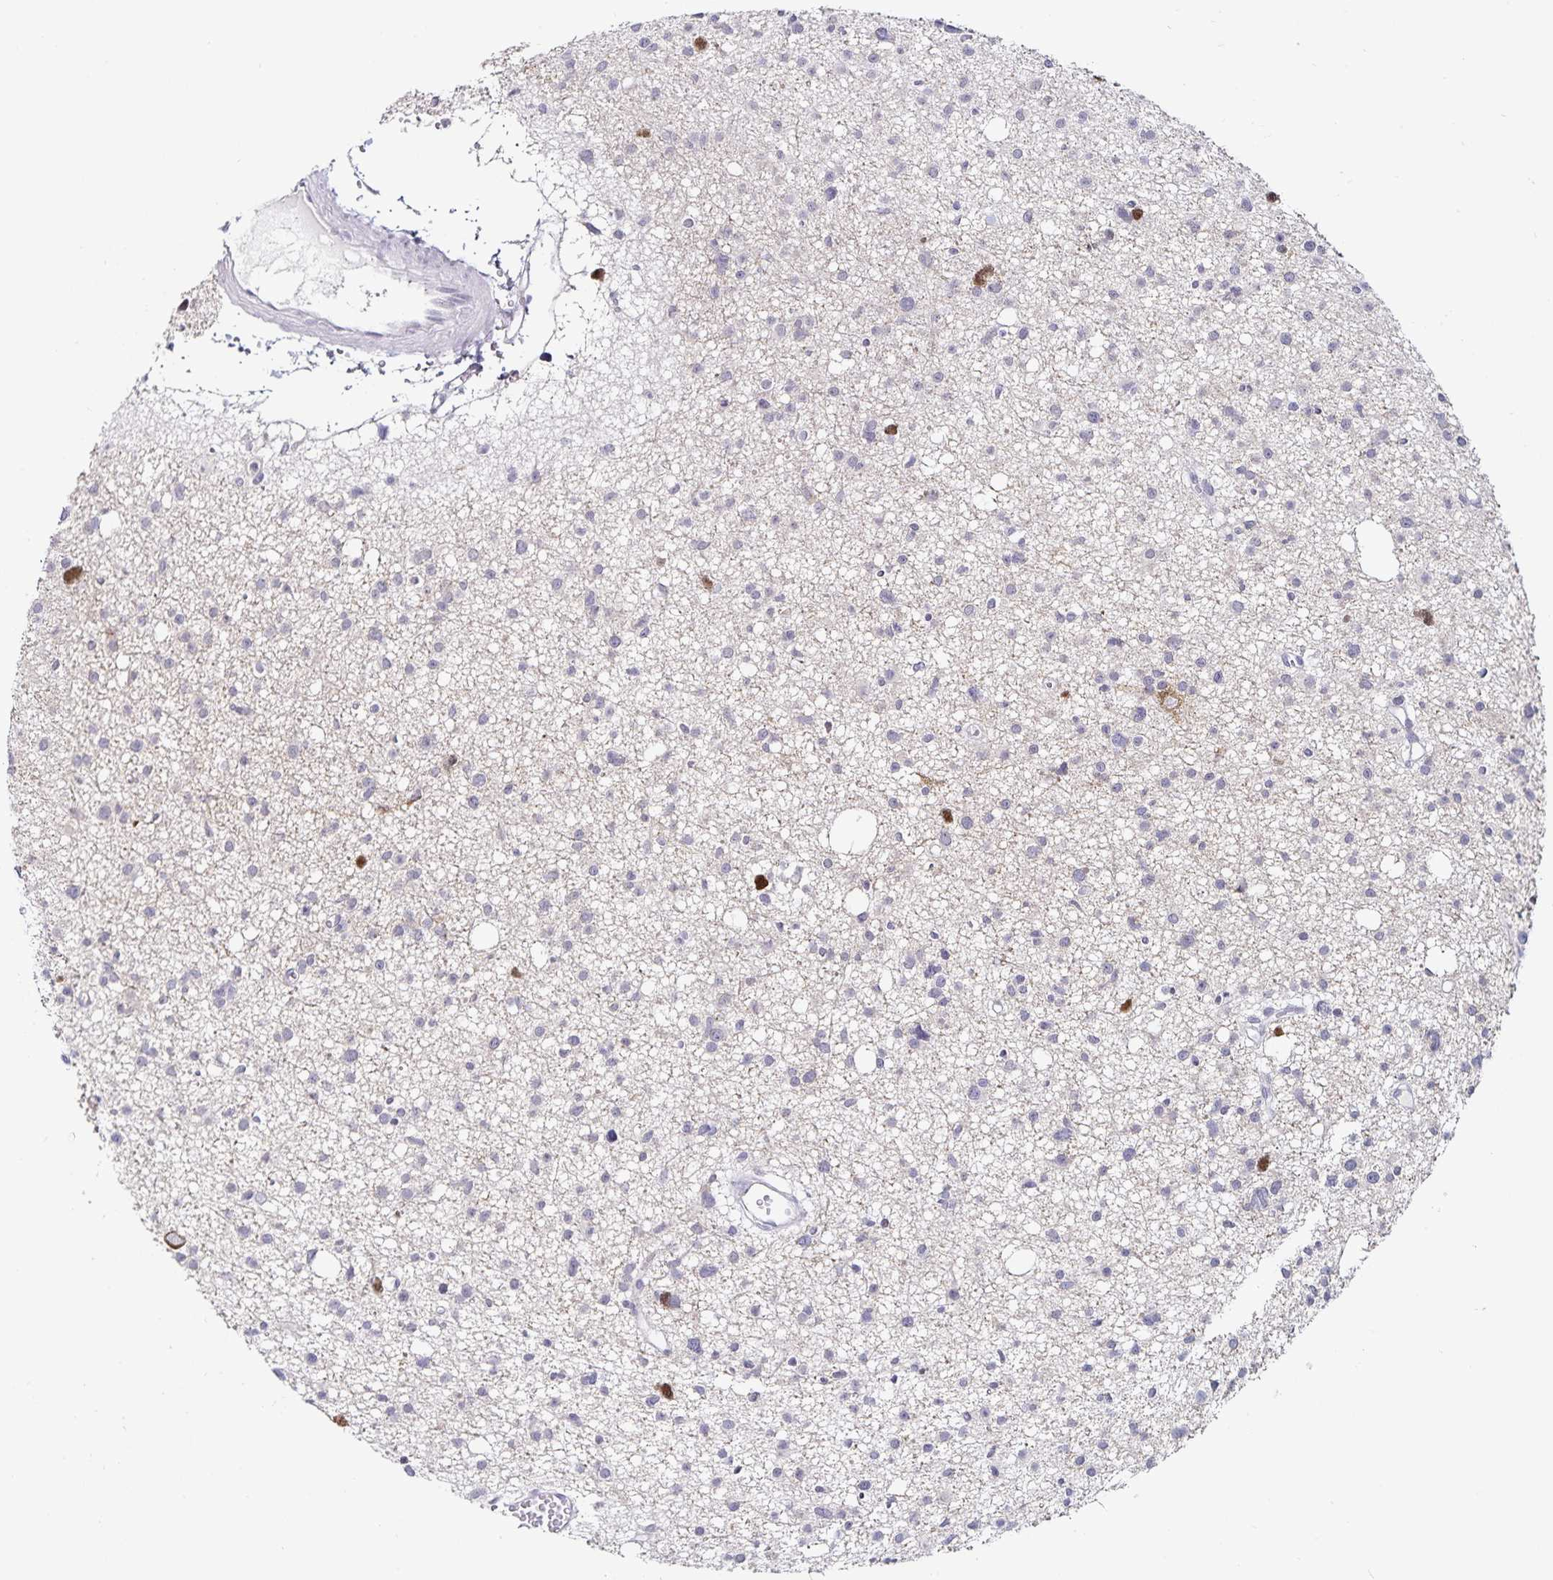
{"staining": {"intensity": "negative", "quantity": "none", "location": "none"}, "tissue": "glioma", "cell_type": "Tumor cells", "image_type": "cancer", "snomed": [{"axis": "morphology", "description": "Glioma, malignant, High grade"}, {"axis": "topography", "description": "Brain"}], "caption": "The image displays no significant staining in tumor cells of malignant glioma (high-grade).", "gene": "ANLN", "patient": {"sex": "male", "age": 23}}